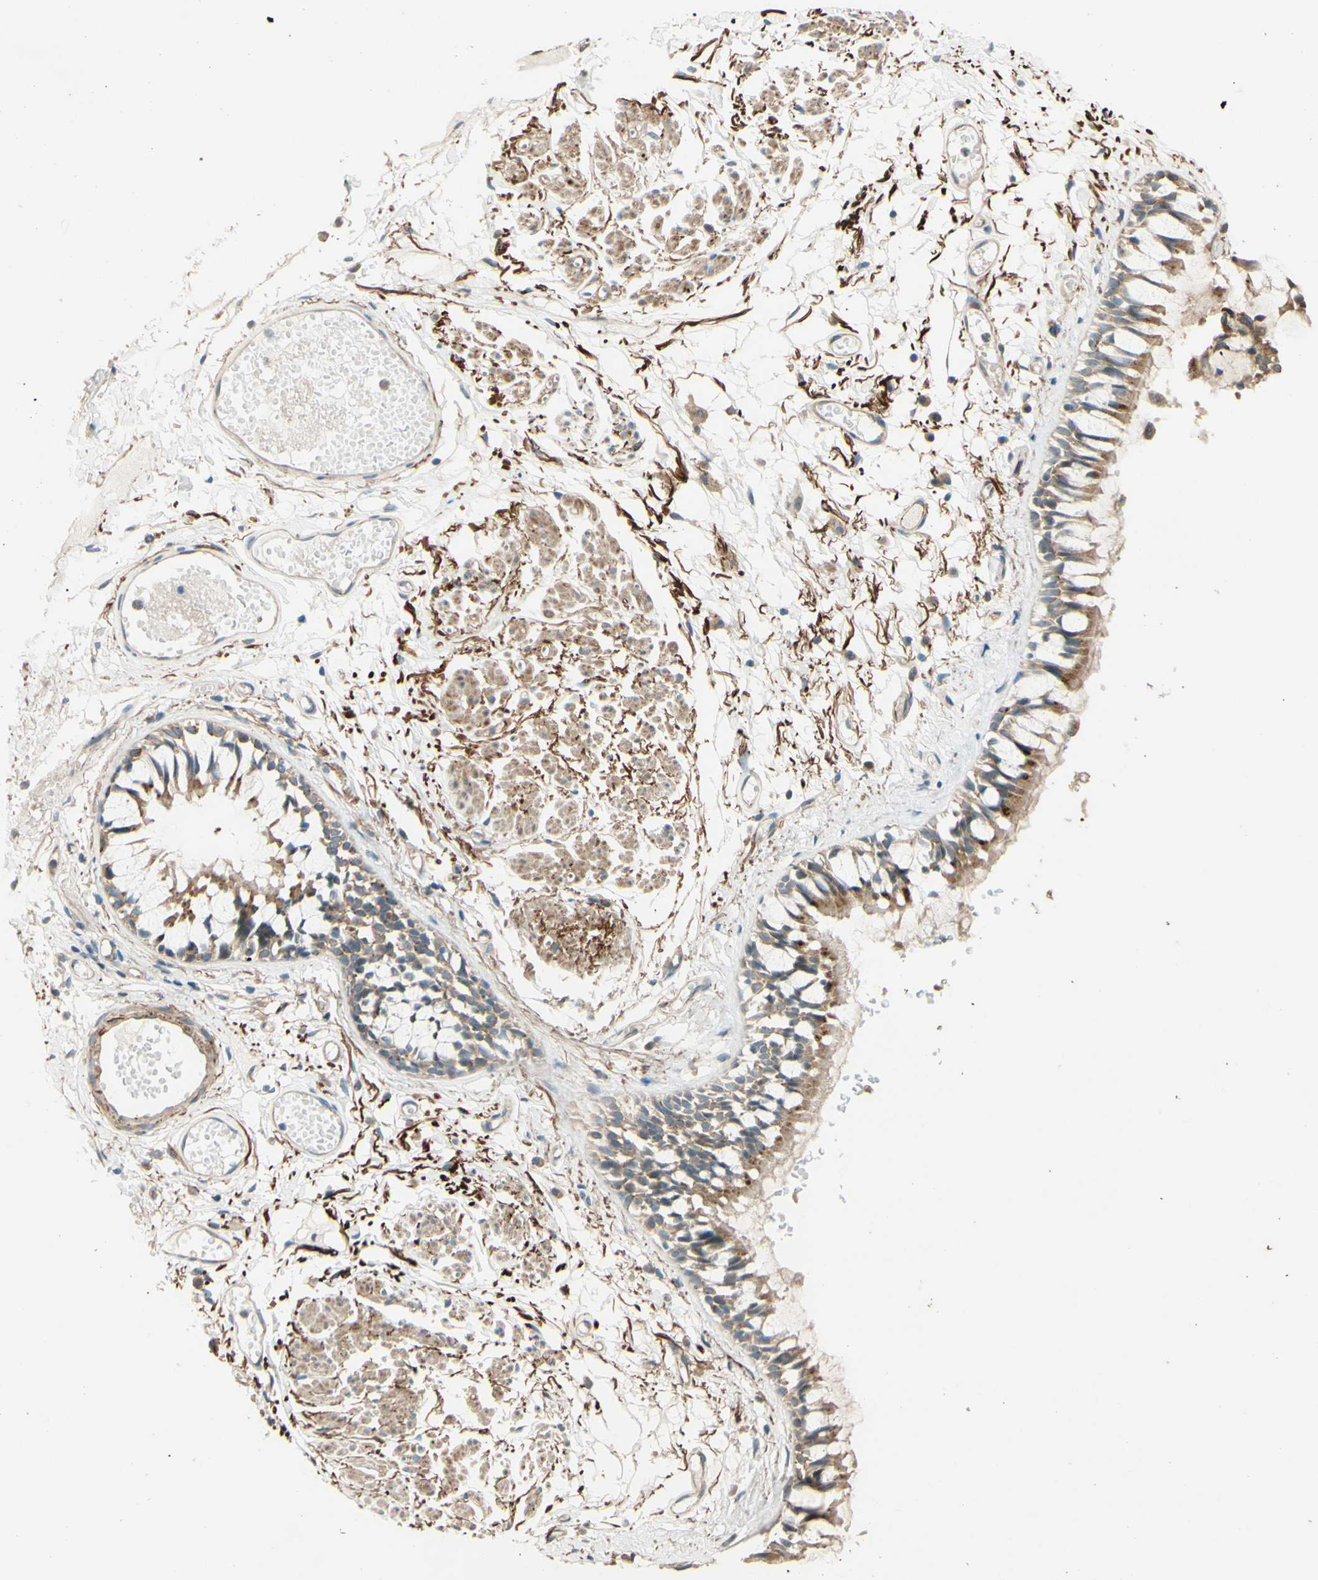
{"staining": {"intensity": "moderate", "quantity": ">75%", "location": "cytoplasmic/membranous"}, "tissue": "bronchus", "cell_type": "Respiratory epithelial cells", "image_type": "normal", "snomed": [{"axis": "morphology", "description": "Normal tissue, NOS"}, {"axis": "morphology", "description": "Inflammation, NOS"}, {"axis": "topography", "description": "Cartilage tissue"}, {"axis": "topography", "description": "Lung"}], "caption": "High-power microscopy captured an immunohistochemistry (IHC) photomicrograph of normal bronchus, revealing moderate cytoplasmic/membranous staining in approximately >75% of respiratory epithelial cells.", "gene": "RNF19A", "patient": {"sex": "male", "age": 71}}